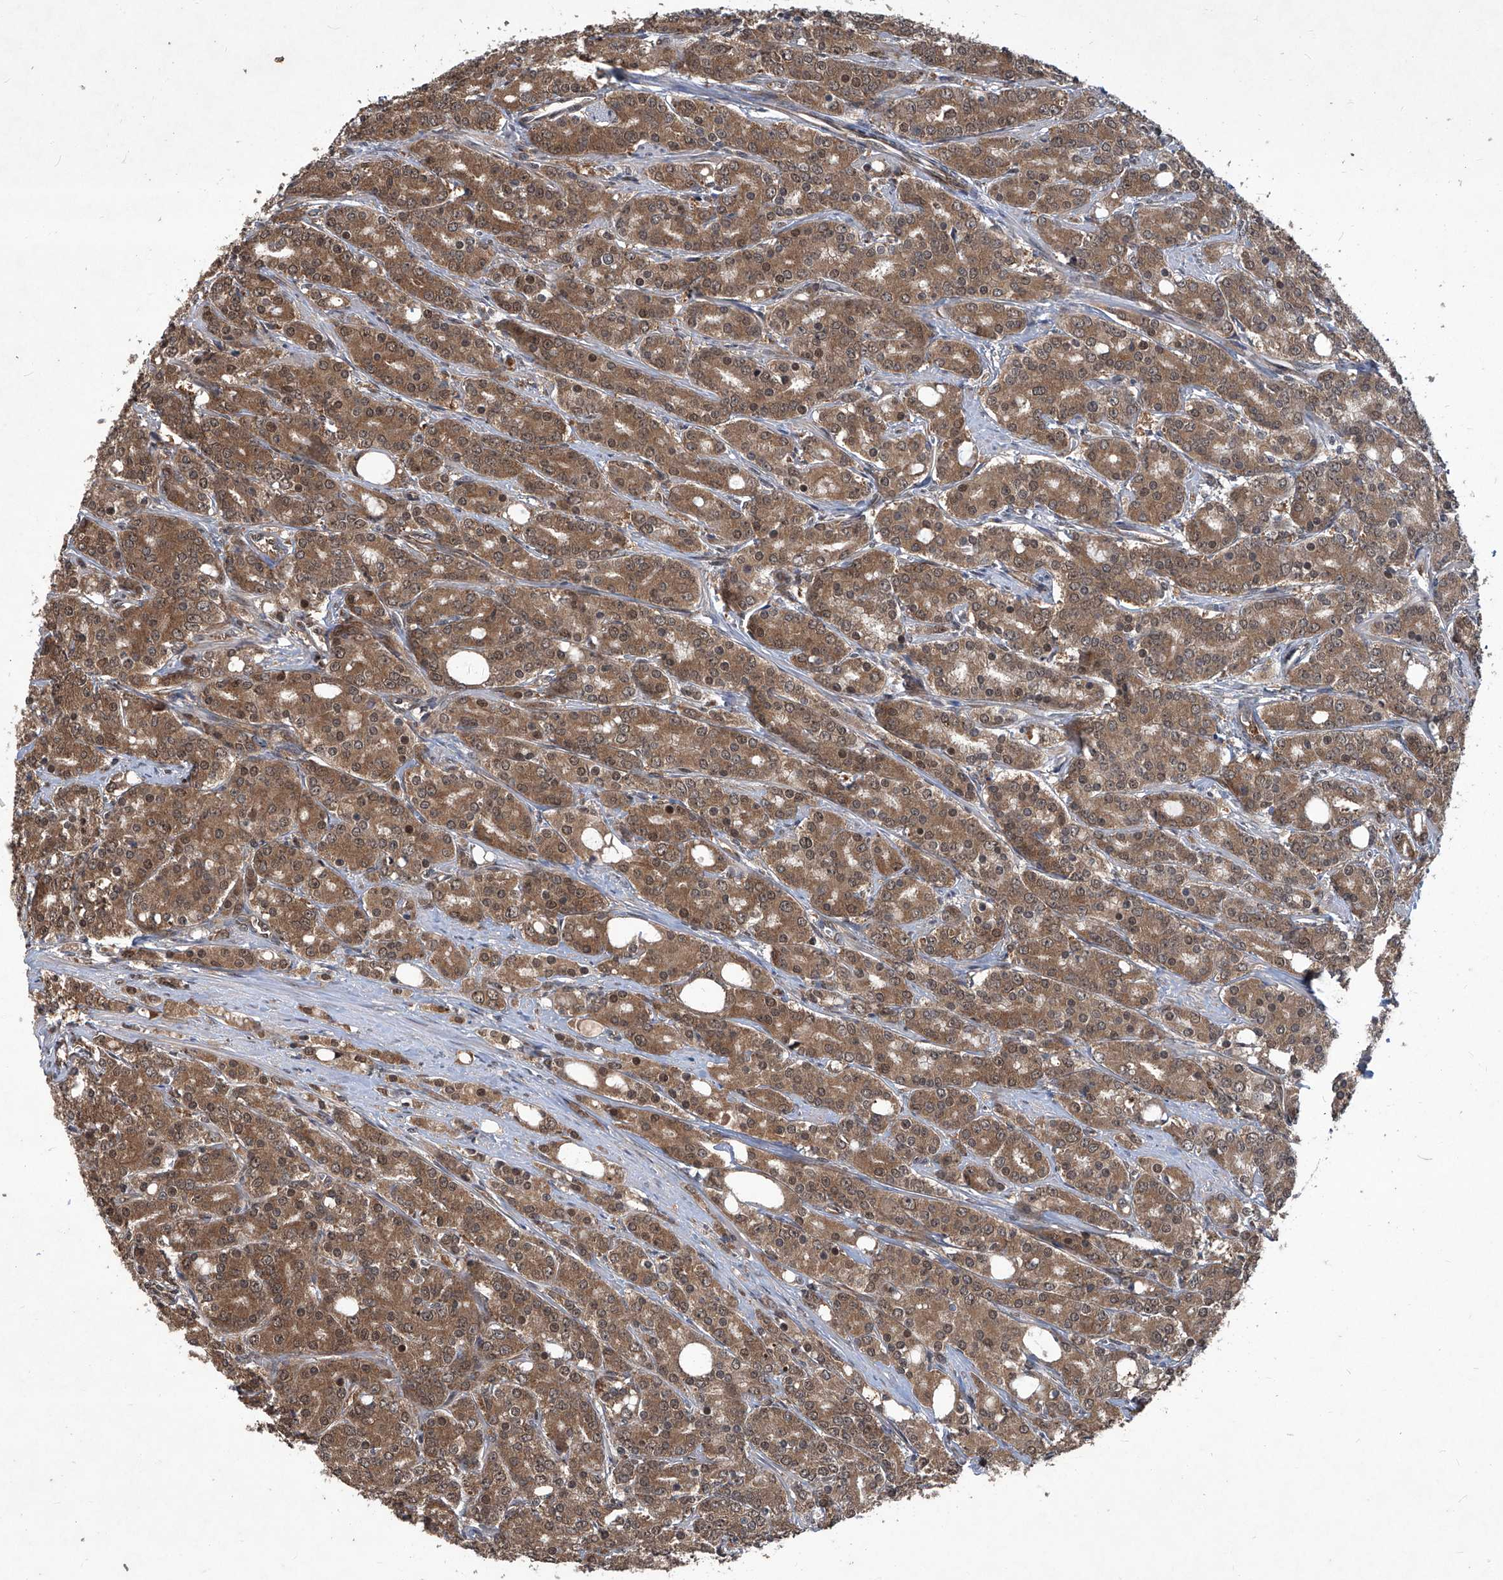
{"staining": {"intensity": "moderate", "quantity": ">75%", "location": "cytoplasmic/membranous"}, "tissue": "prostate cancer", "cell_type": "Tumor cells", "image_type": "cancer", "snomed": [{"axis": "morphology", "description": "Adenocarcinoma, High grade"}, {"axis": "topography", "description": "Prostate"}], "caption": "About >75% of tumor cells in prostate adenocarcinoma (high-grade) exhibit moderate cytoplasmic/membranous protein expression as visualized by brown immunohistochemical staining.", "gene": "PSMB1", "patient": {"sex": "male", "age": 62}}